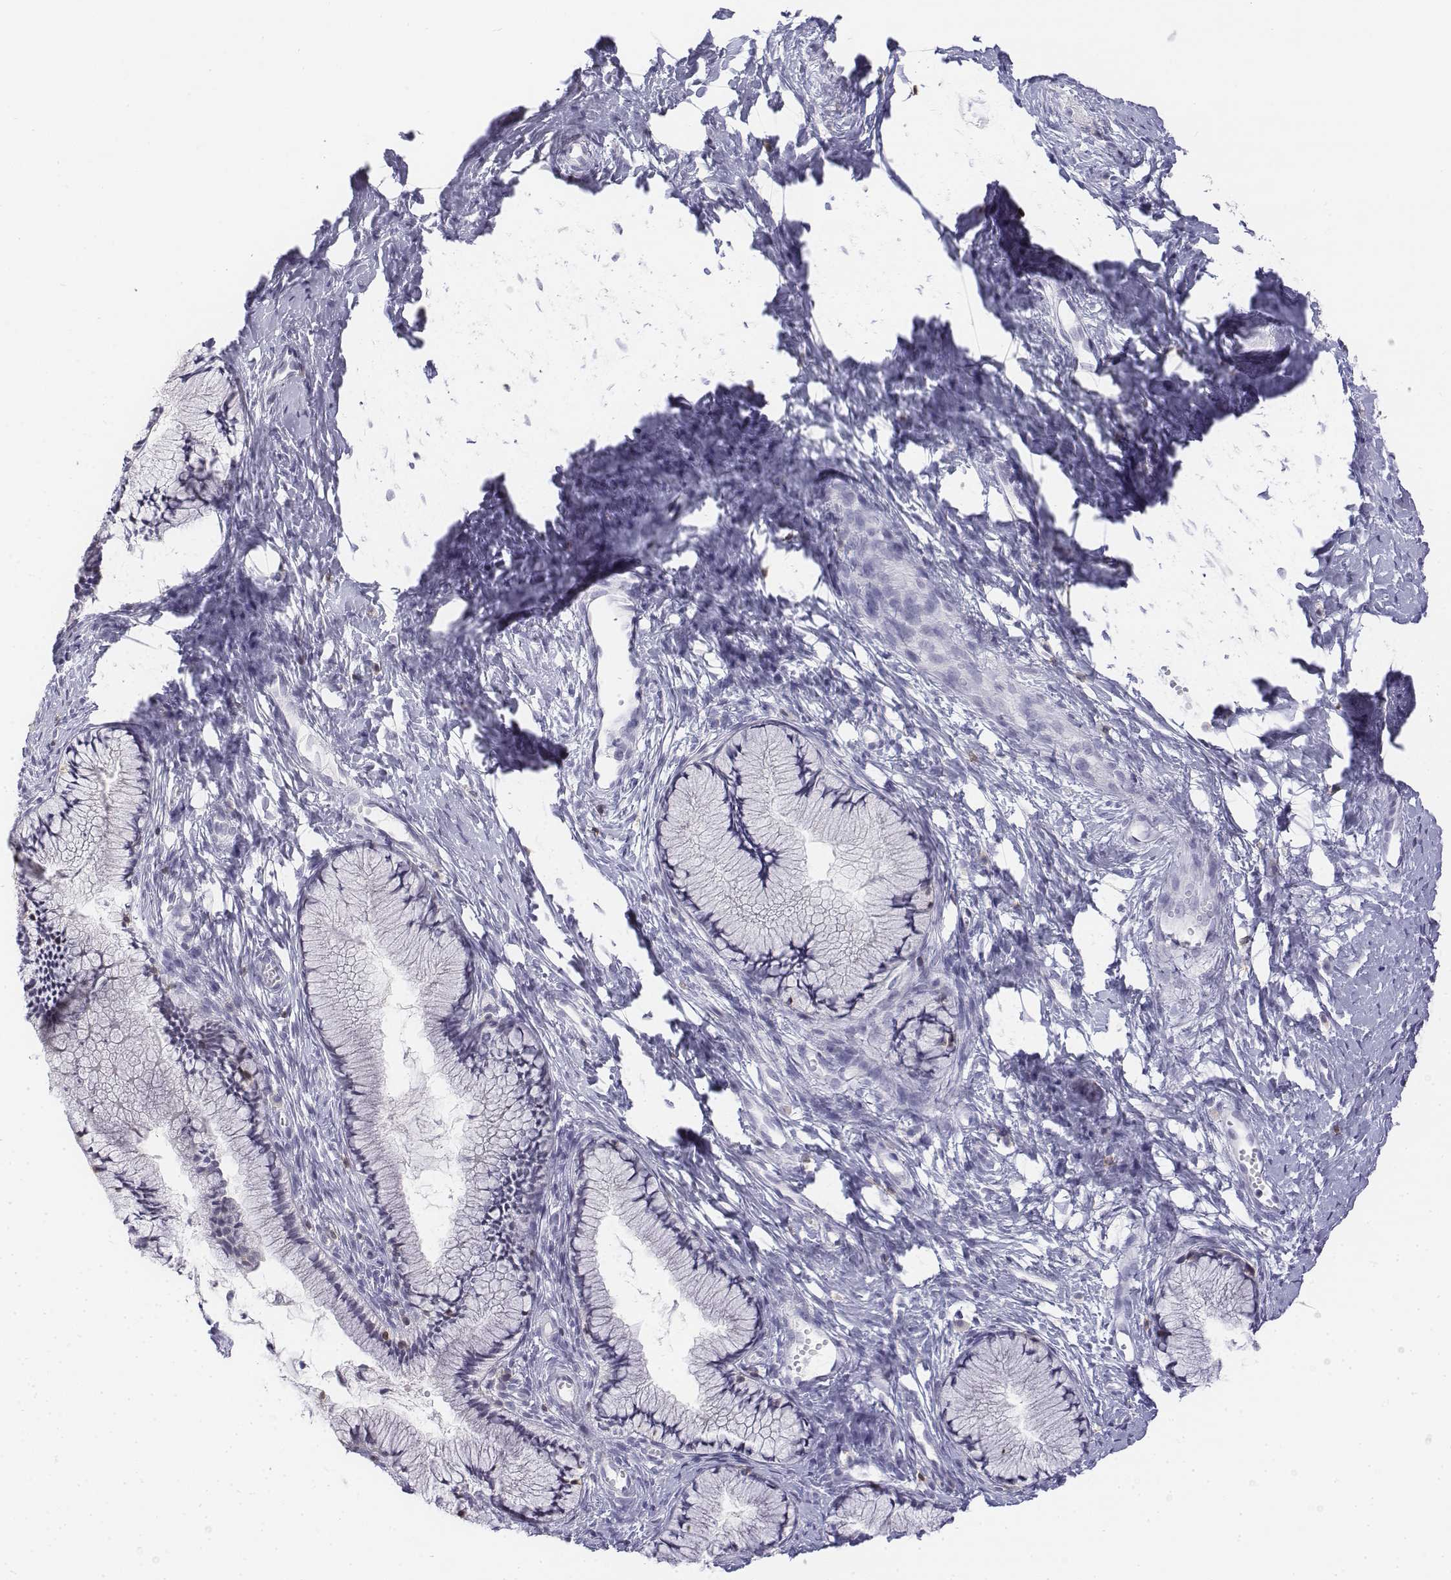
{"staining": {"intensity": "negative", "quantity": "none", "location": "none"}, "tissue": "cervix", "cell_type": "Glandular cells", "image_type": "normal", "snomed": [{"axis": "morphology", "description": "Normal tissue, NOS"}, {"axis": "topography", "description": "Cervix"}], "caption": "IHC of unremarkable cervix displays no expression in glandular cells.", "gene": "CD3E", "patient": {"sex": "female", "age": 40}}